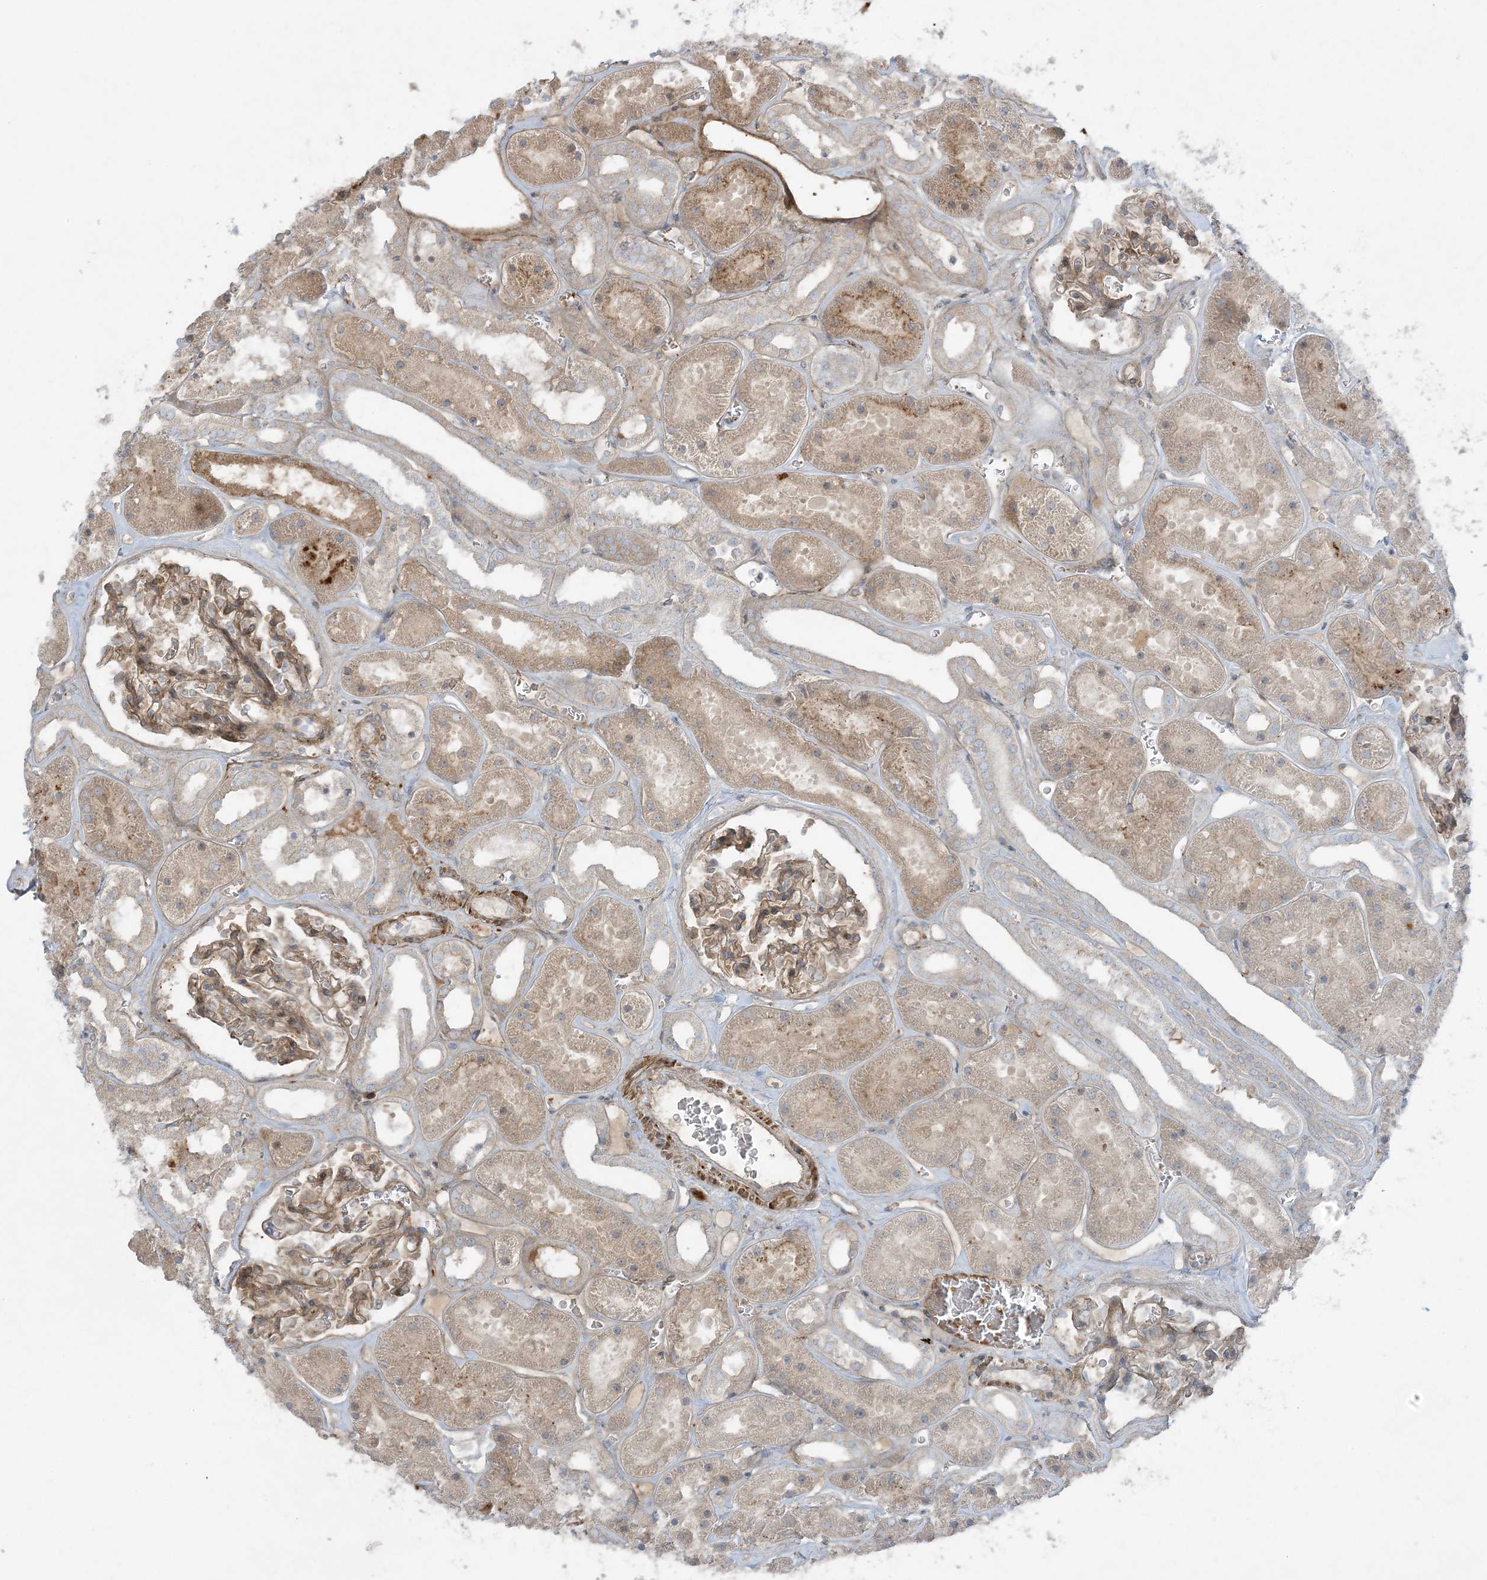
{"staining": {"intensity": "moderate", "quantity": ">75%", "location": "cytoplasmic/membranous"}, "tissue": "kidney", "cell_type": "Cells in glomeruli", "image_type": "normal", "snomed": [{"axis": "morphology", "description": "Normal tissue, NOS"}, {"axis": "topography", "description": "Kidney"}], "caption": "Normal kidney shows moderate cytoplasmic/membranous expression in about >75% of cells in glomeruli.", "gene": "PIK3R4", "patient": {"sex": "female", "age": 41}}